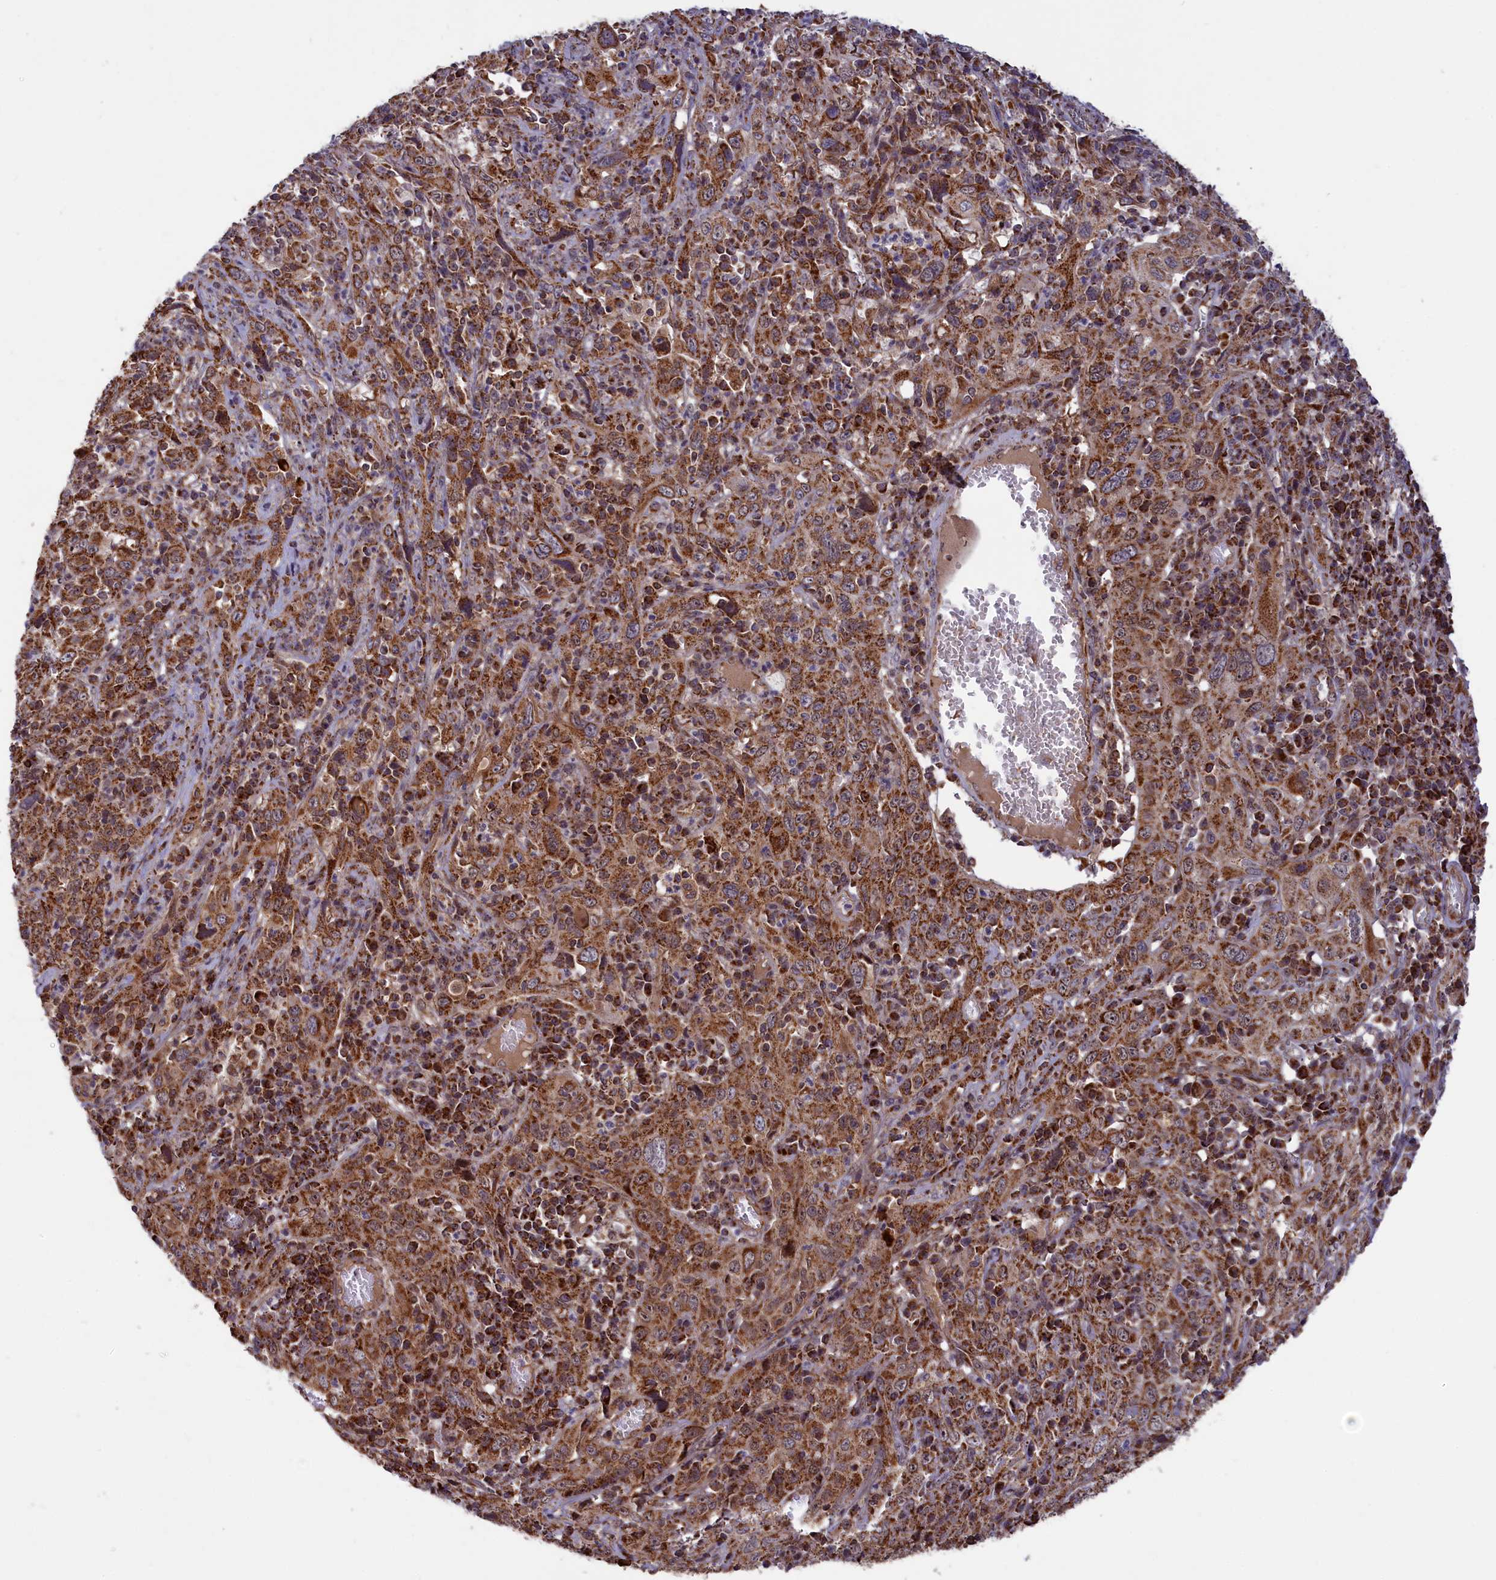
{"staining": {"intensity": "moderate", "quantity": ">75%", "location": "cytoplasmic/membranous"}, "tissue": "cervical cancer", "cell_type": "Tumor cells", "image_type": "cancer", "snomed": [{"axis": "morphology", "description": "Squamous cell carcinoma, NOS"}, {"axis": "topography", "description": "Cervix"}], "caption": "This is a micrograph of IHC staining of cervical cancer (squamous cell carcinoma), which shows moderate positivity in the cytoplasmic/membranous of tumor cells.", "gene": "DUS3L", "patient": {"sex": "female", "age": 46}}